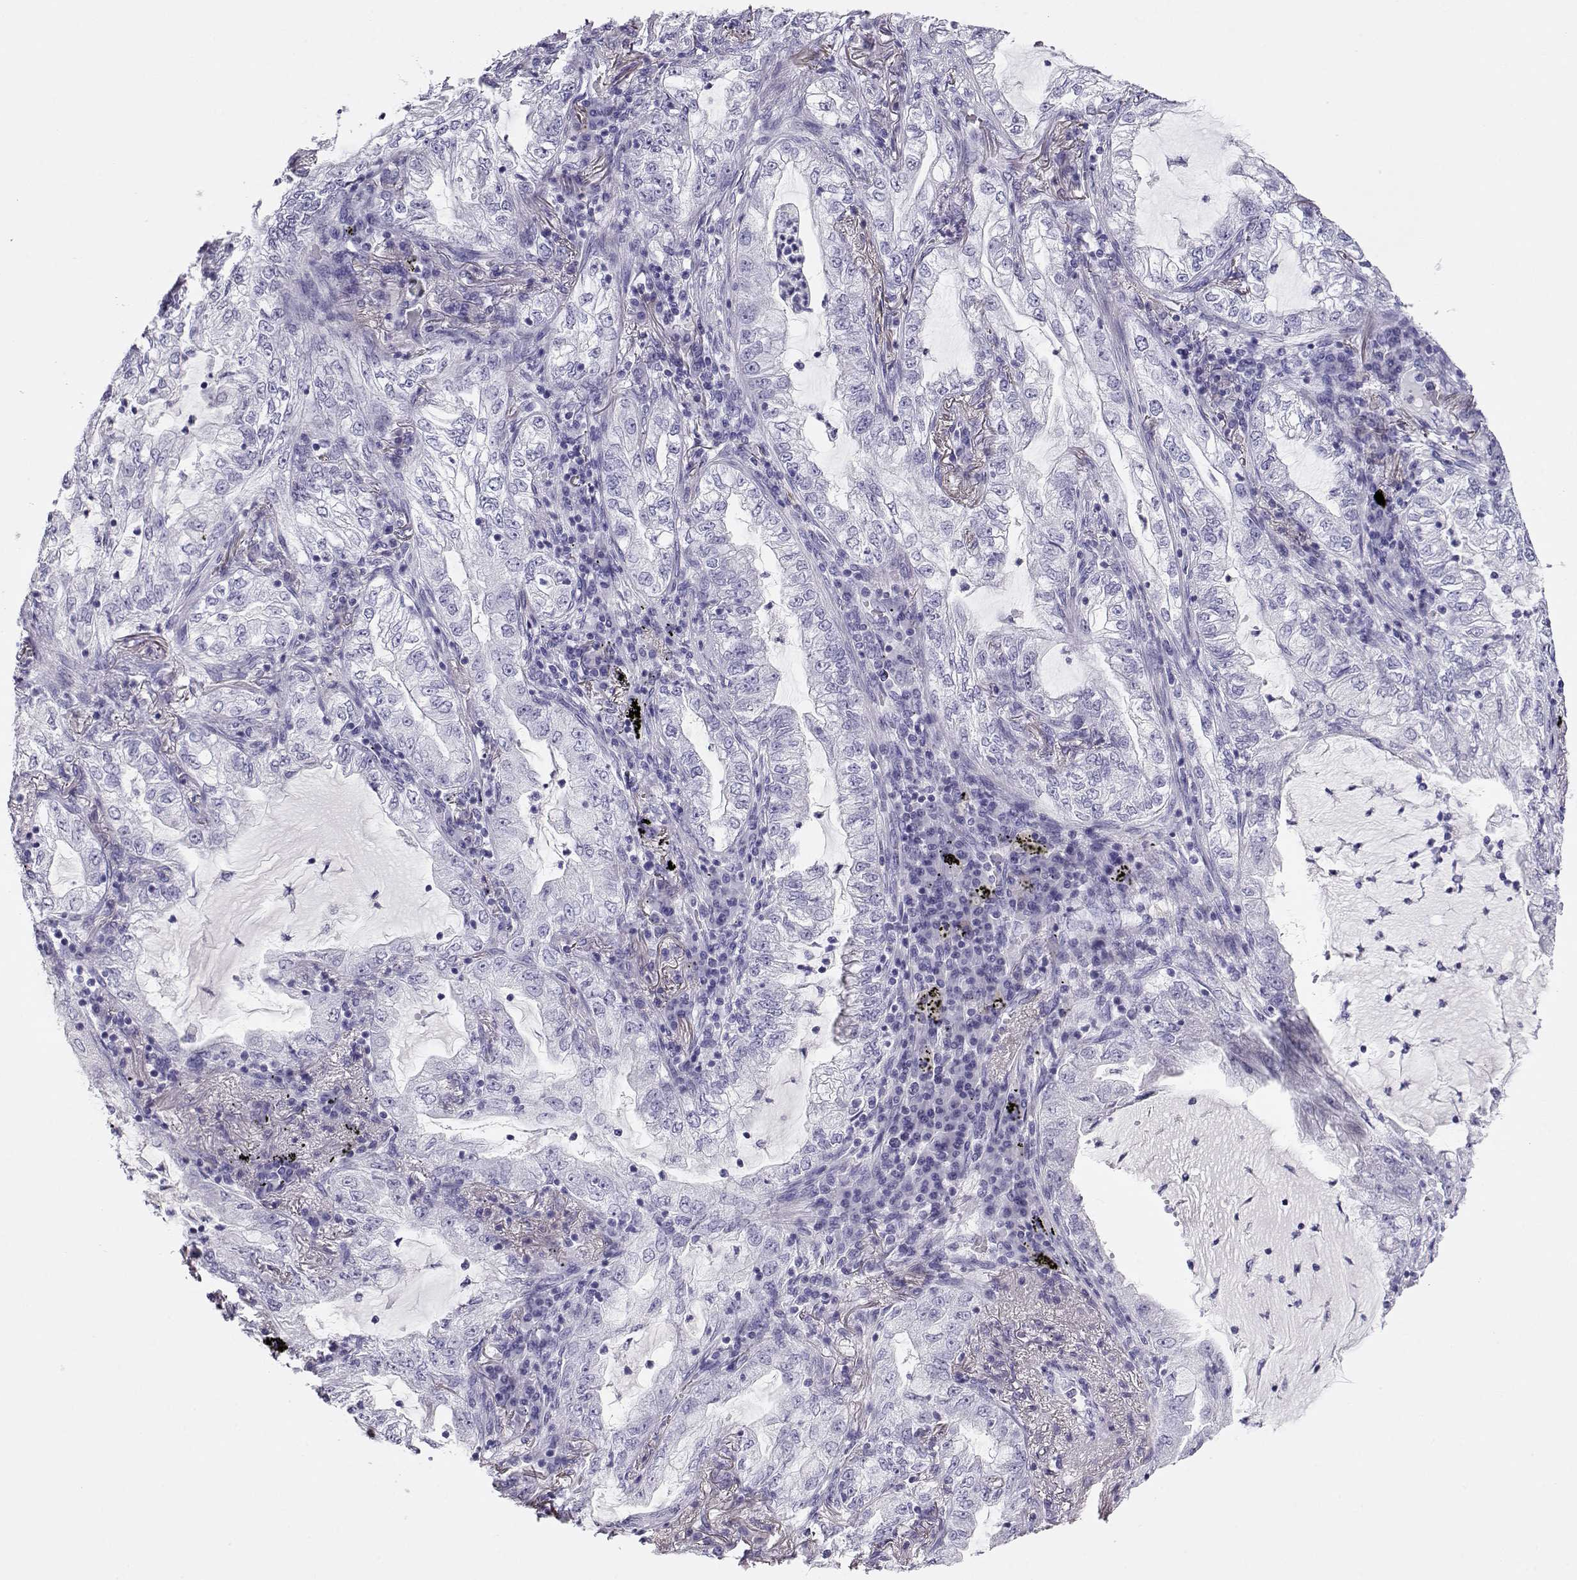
{"staining": {"intensity": "negative", "quantity": "none", "location": "none"}, "tissue": "lung cancer", "cell_type": "Tumor cells", "image_type": "cancer", "snomed": [{"axis": "morphology", "description": "Adenocarcinoma, NOS"}, {"axis": "topography", "description": "Lung"}], "caption": "There is no significant positivity in tumor cells of lung adenocarcinoma.", "gene": "CRX", "patient": {"sex": "female", "age": 73}}